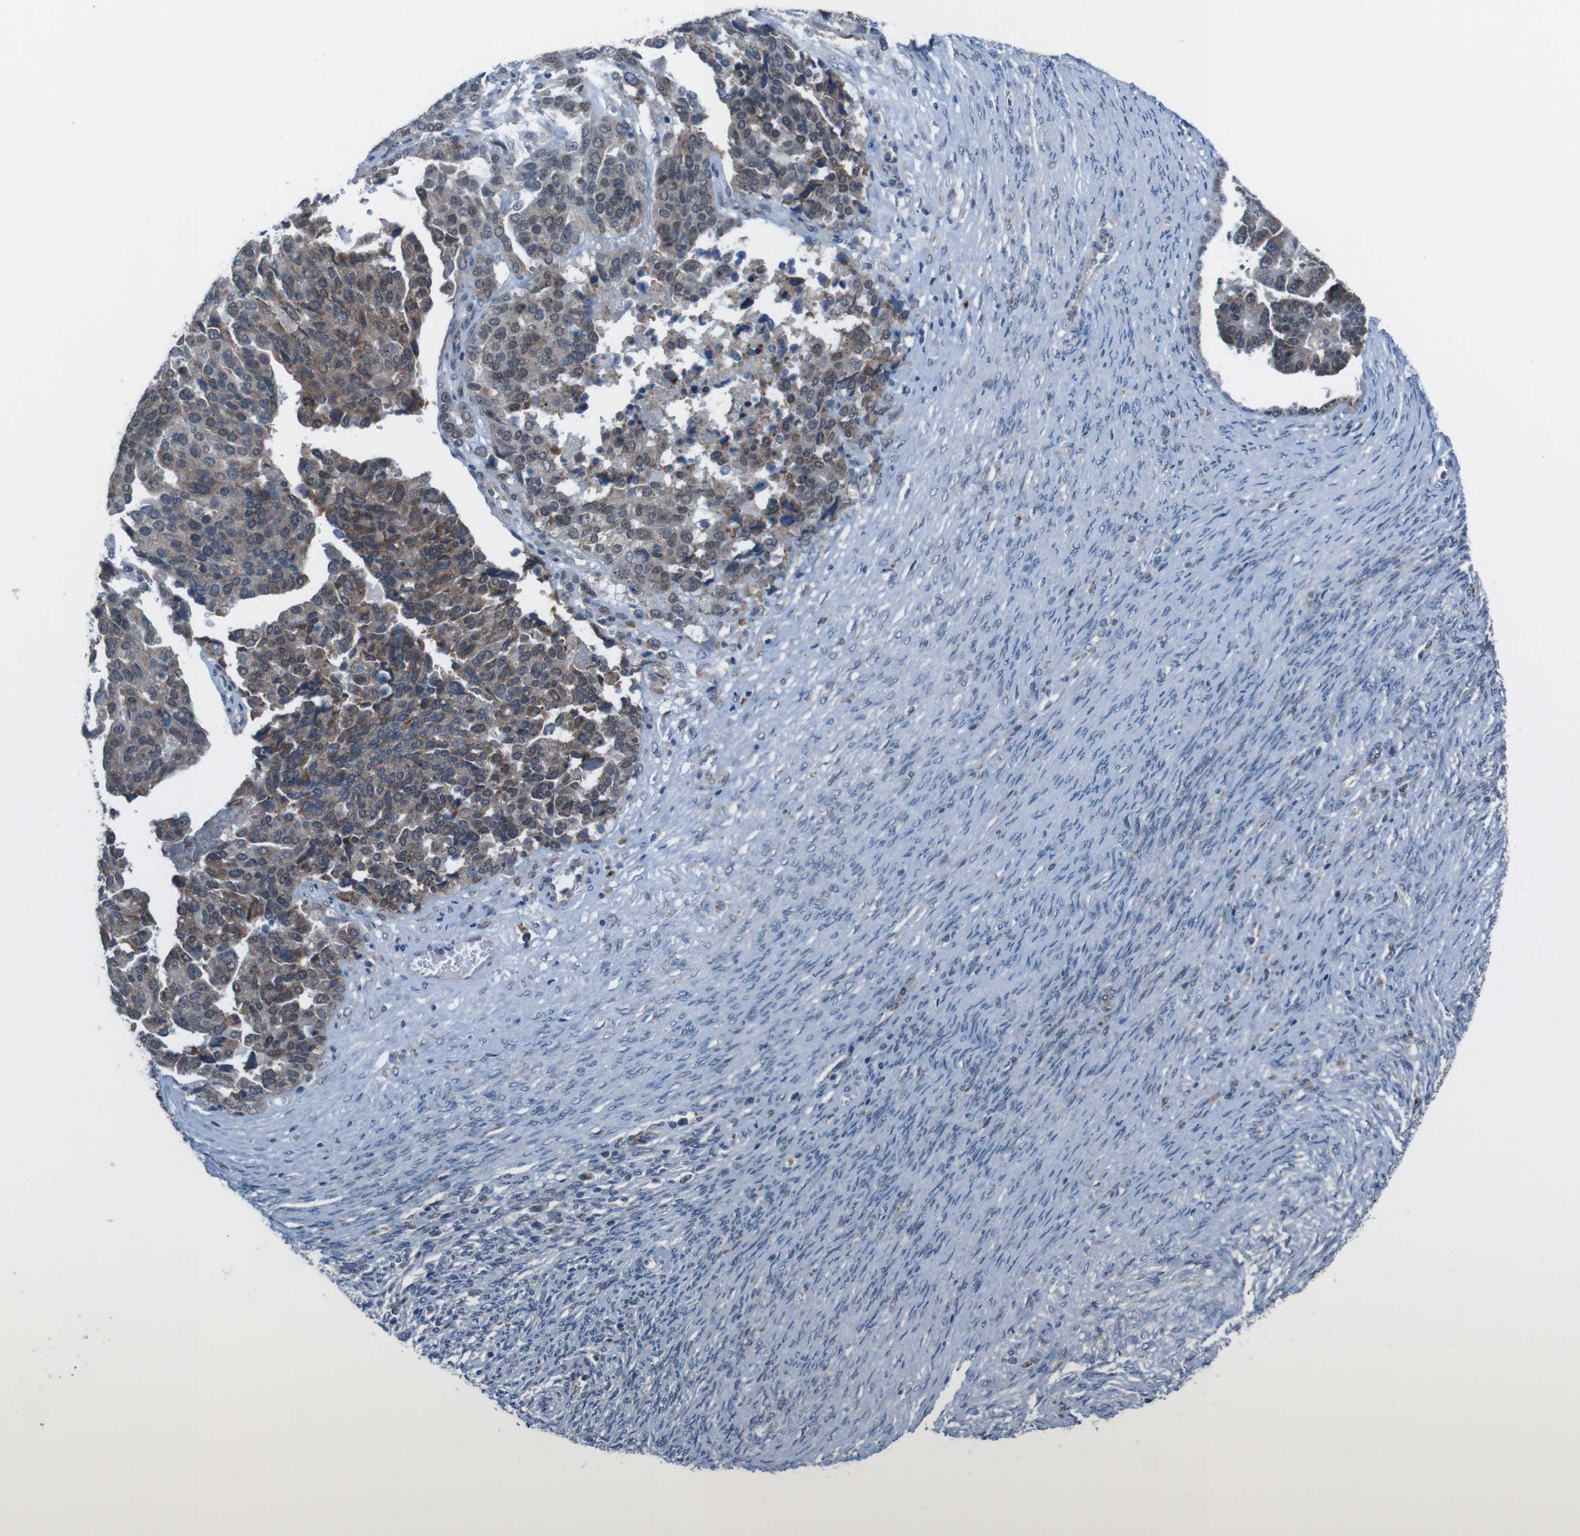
{"staining": {"intensity": "moderate", "quantity": "<25%", "location": "cytoplasmic/membranous"}, "tissue": "ovarian cancer", "cell_type": "Tumor cells", "image_type": "cancer", "snomed": [{"axis": "morphology", "description": "Cystadenocarcinoma, serous, NOS"}, {"axis": "topography", "description": "Ovary"}], "caption": "Immunohistochemical staining of serous cystadenocarcinoma (ovarian) displays low levels of moderate cytoplasmic/membranous protein expression in about <25% of tumor cells.", "gene": "CDH22", "patient": {"sex": "female", "age": 44}}